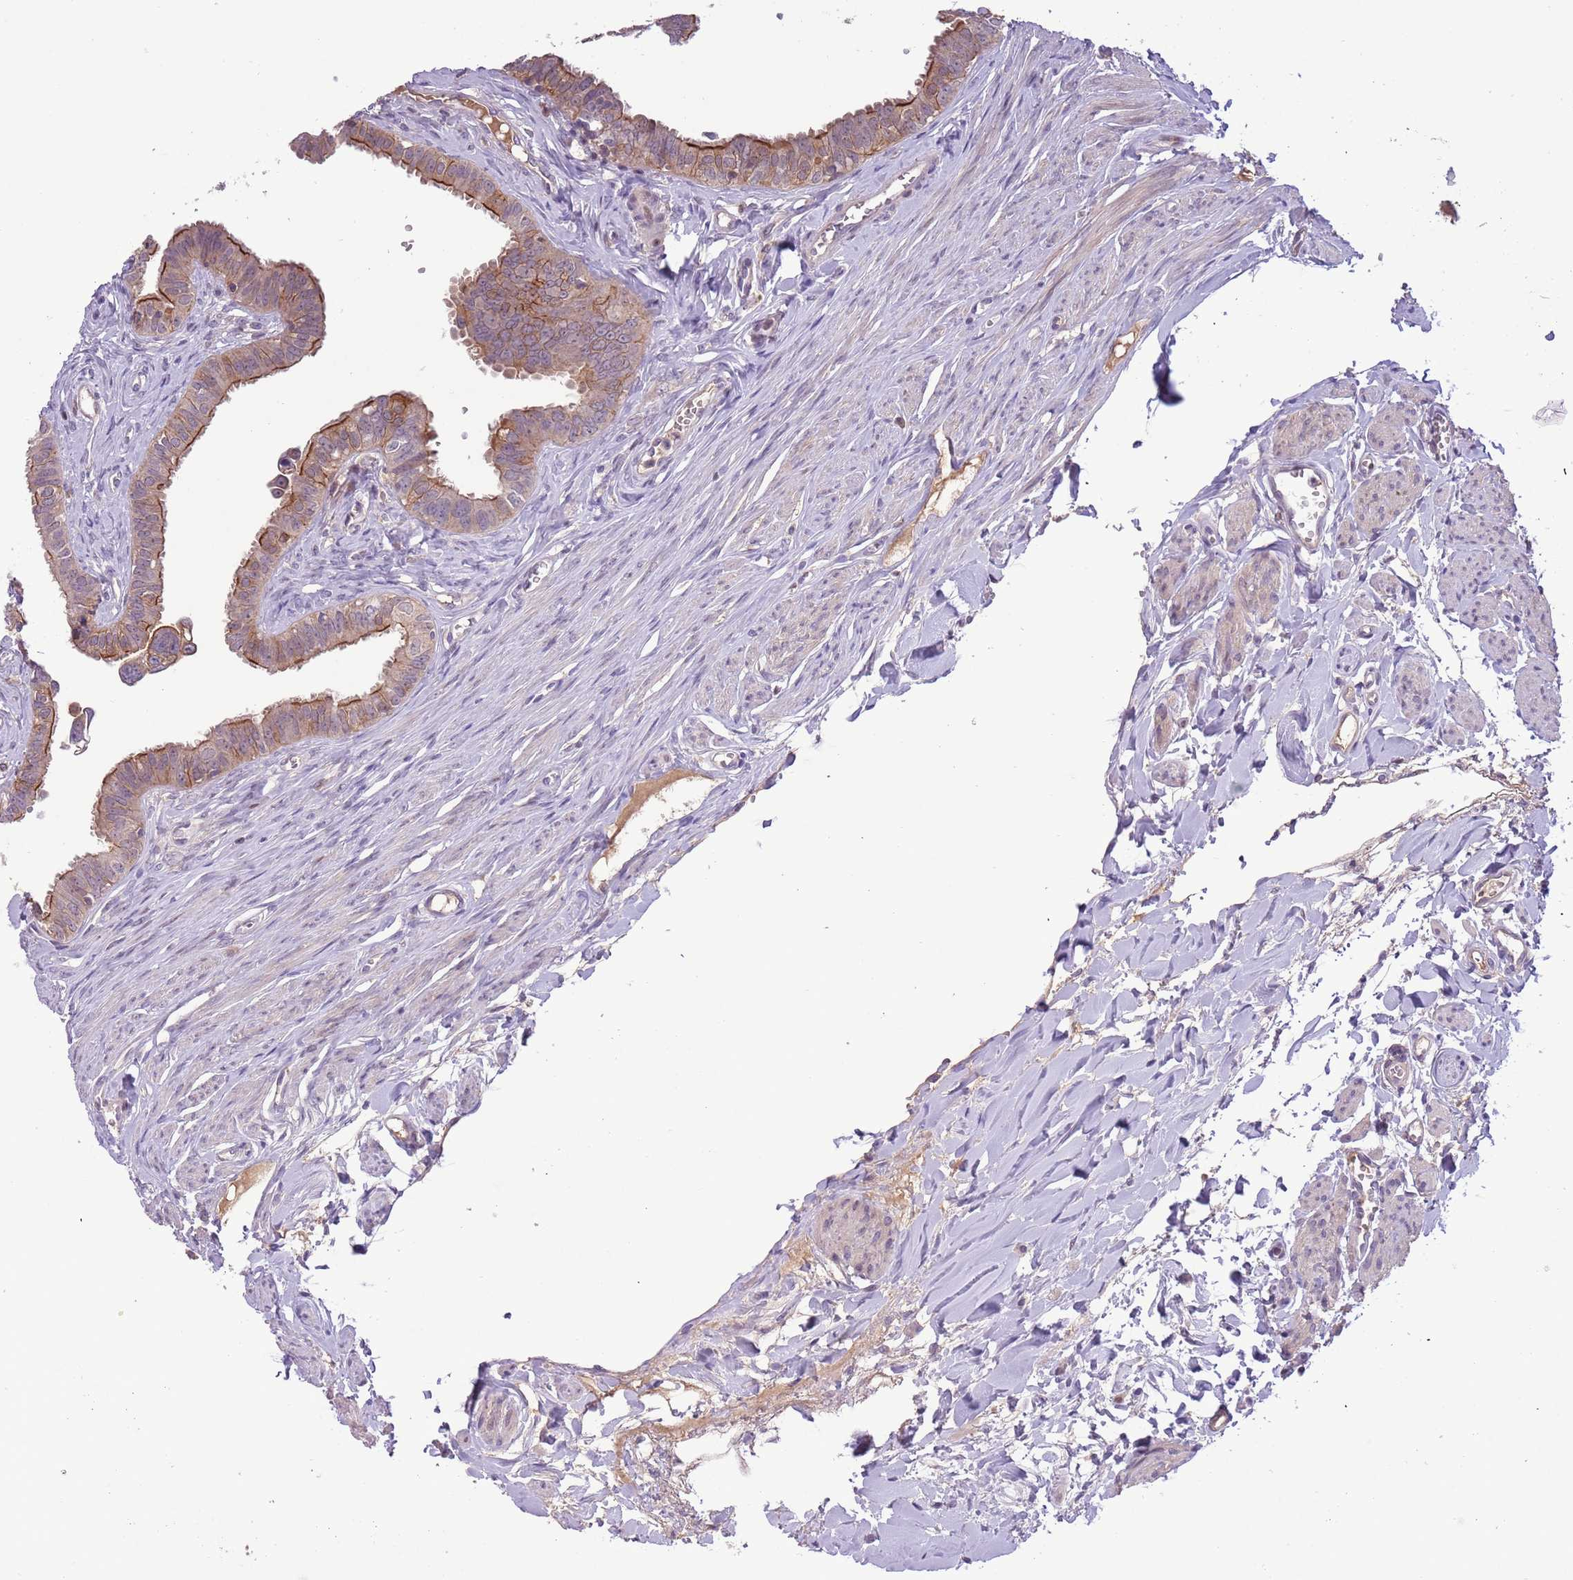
{"staining": {"intensity": "strong", "quantity": ">75%", "location": "cytoplasmic/membranous"}, "tissue": "fallopian tube", "cell_type": "Glandular cells", "image_type": "normal", "snomed": [{"axis": "morphology", "description": "Normal tissue, NOS"}, {"axis": "morphology", "description": "Carcinoma, NOS"}, {"axis": "topography", "description": "Fallopian tube"}, {"axis": "topography", "description": "Ovary"}], "caption": "Glandular cells reveal high levels of strong cytoplasmic/membranous positivity in approximately >75% of cells in normal human fallopian tube. Ihc stains the protein of interest in brown and the nuclei are stained blue.", "gene": "SHROOM3", "patient": {"sex": "female", "age": 59}}